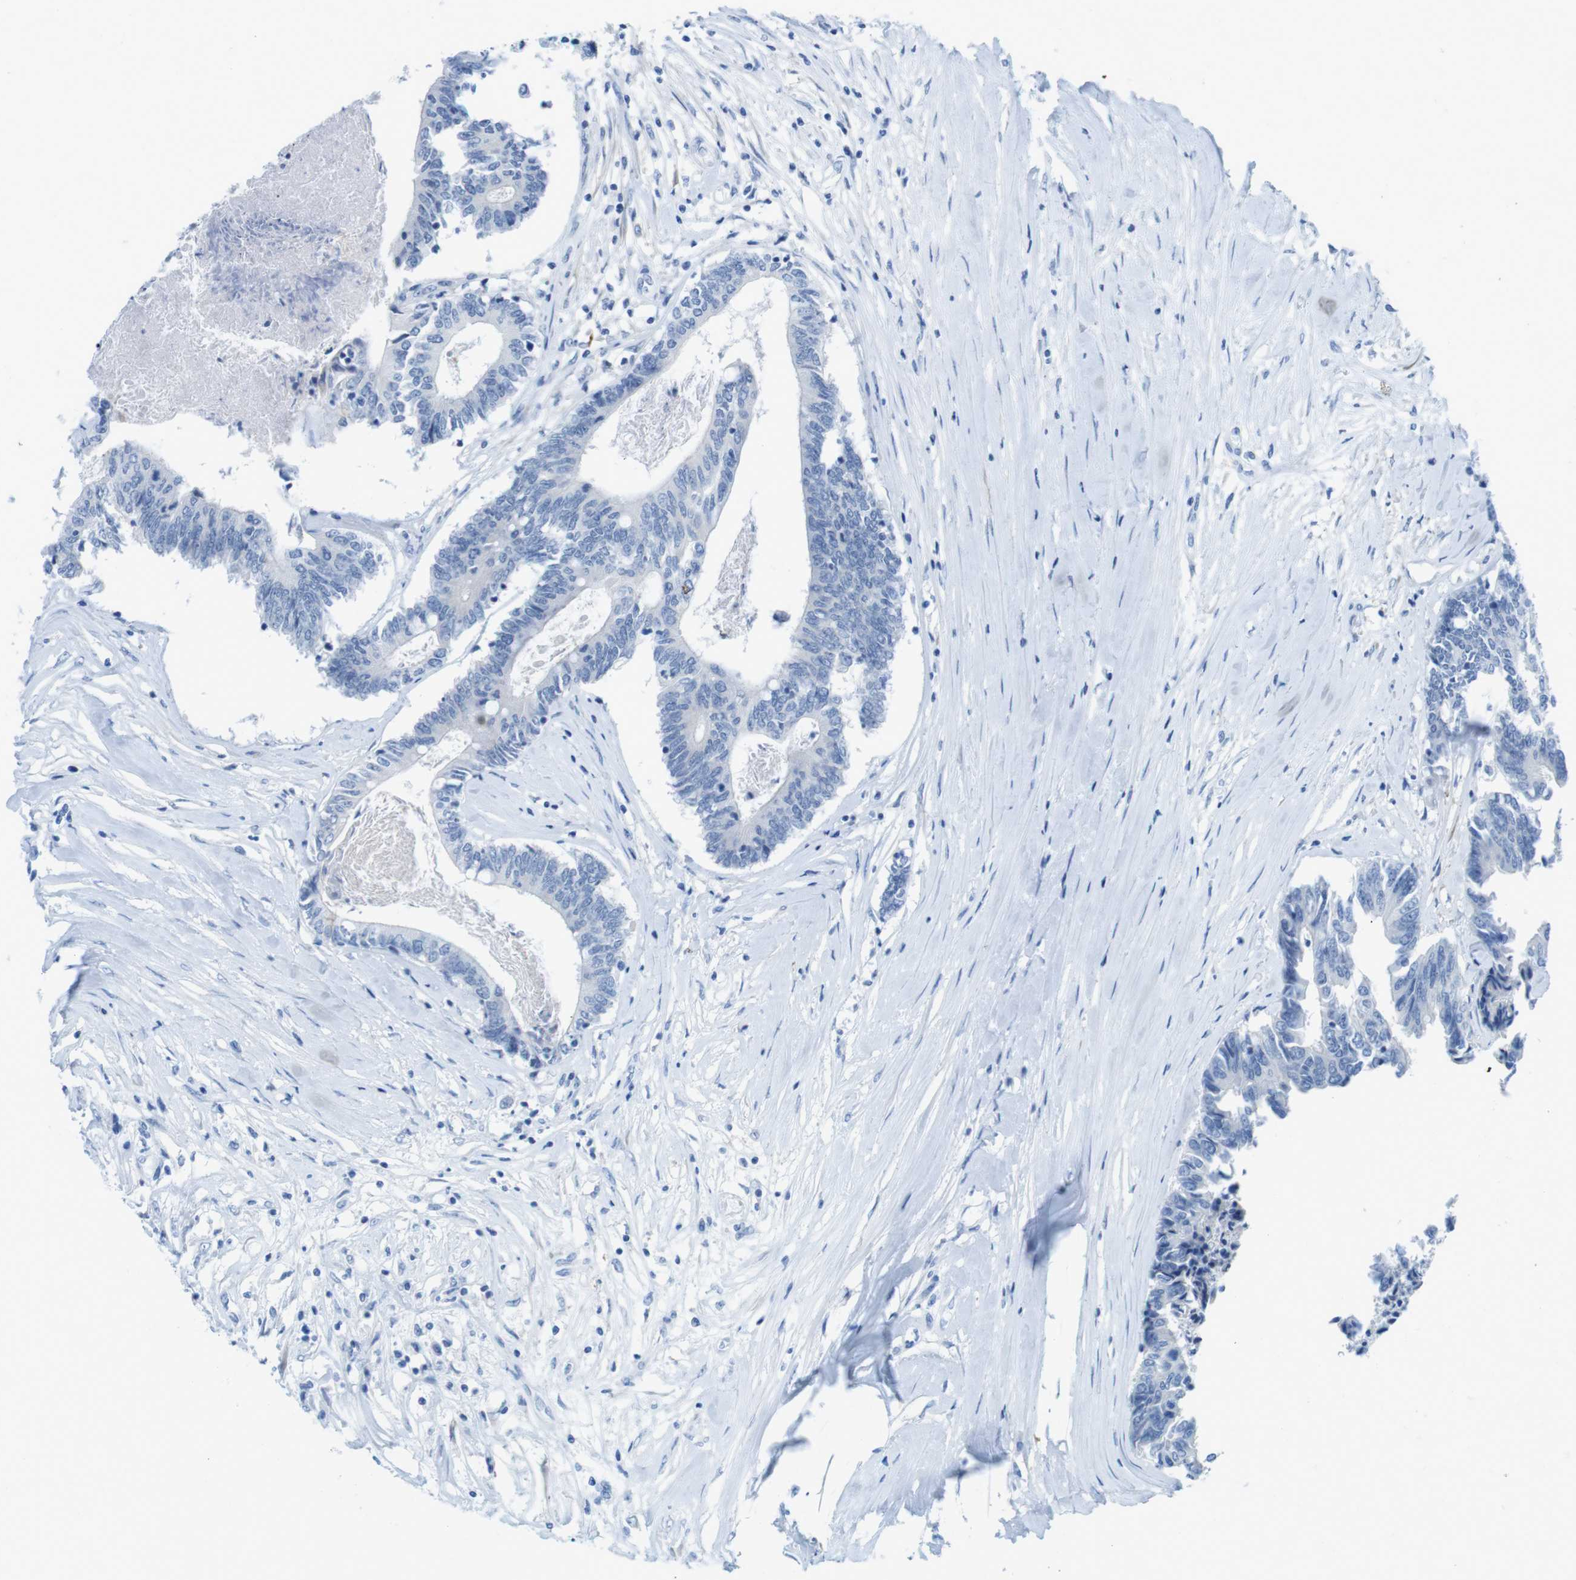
{"staining": {"intensity": "negative", "quantity": "none", "location": "none"}, "tissue": "colorectal cancer", "cell_type": "Tumor cells", "image_type": "cancer", "snomed": [{"axis": "morphology", "description": "Adenocarcinoma, NOS"}, {"axis": "topography", "description": "Rectum"}], "caption": "High power microscopy photomicrograph of an immunohistochemistry image of colorectal cancer, revealing no significant staining in tumor cells. (DAB IHC, high magnification).", "gene": "GAP43", "patient": {"sex": "male", "age": 63}}